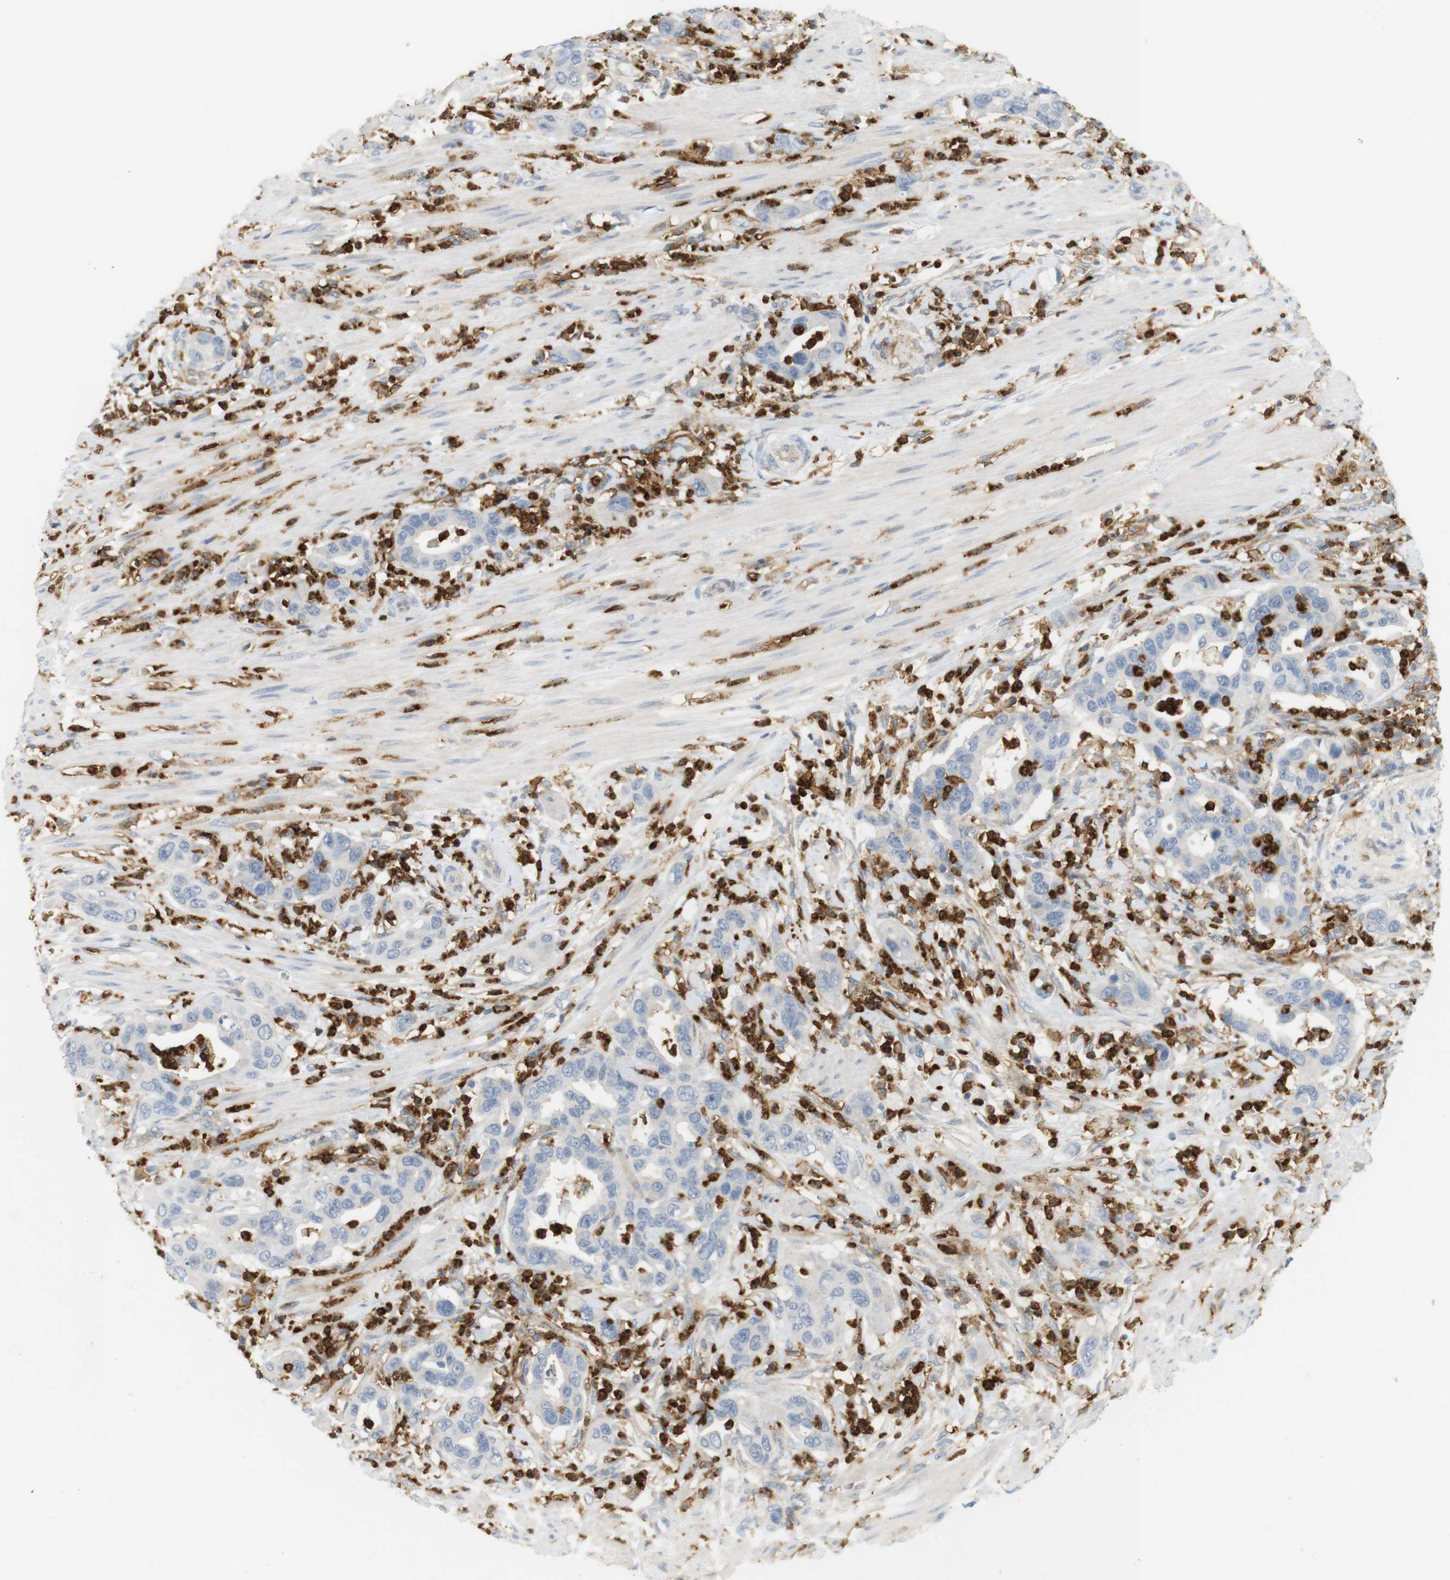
{"staining": {"intensity": "negative", "quantity": "none", "location": "none"}, "tissue": "pancreatic cancer", "cell_type": "Tumor cells", "image_type": "cancer", "snomed": [{"axis": "morphology", "description": "Adenocarcinoma, NOS"}, {"axis": "topography", "description": "Pancreas"}], "caption": "Adenocarcinoma (pancreatic) was stained to show a protein in brown. There is no significant positivity in tumor cells.", "gene": "SIRPA", "patient": {"sex": "female", "age": 71}}